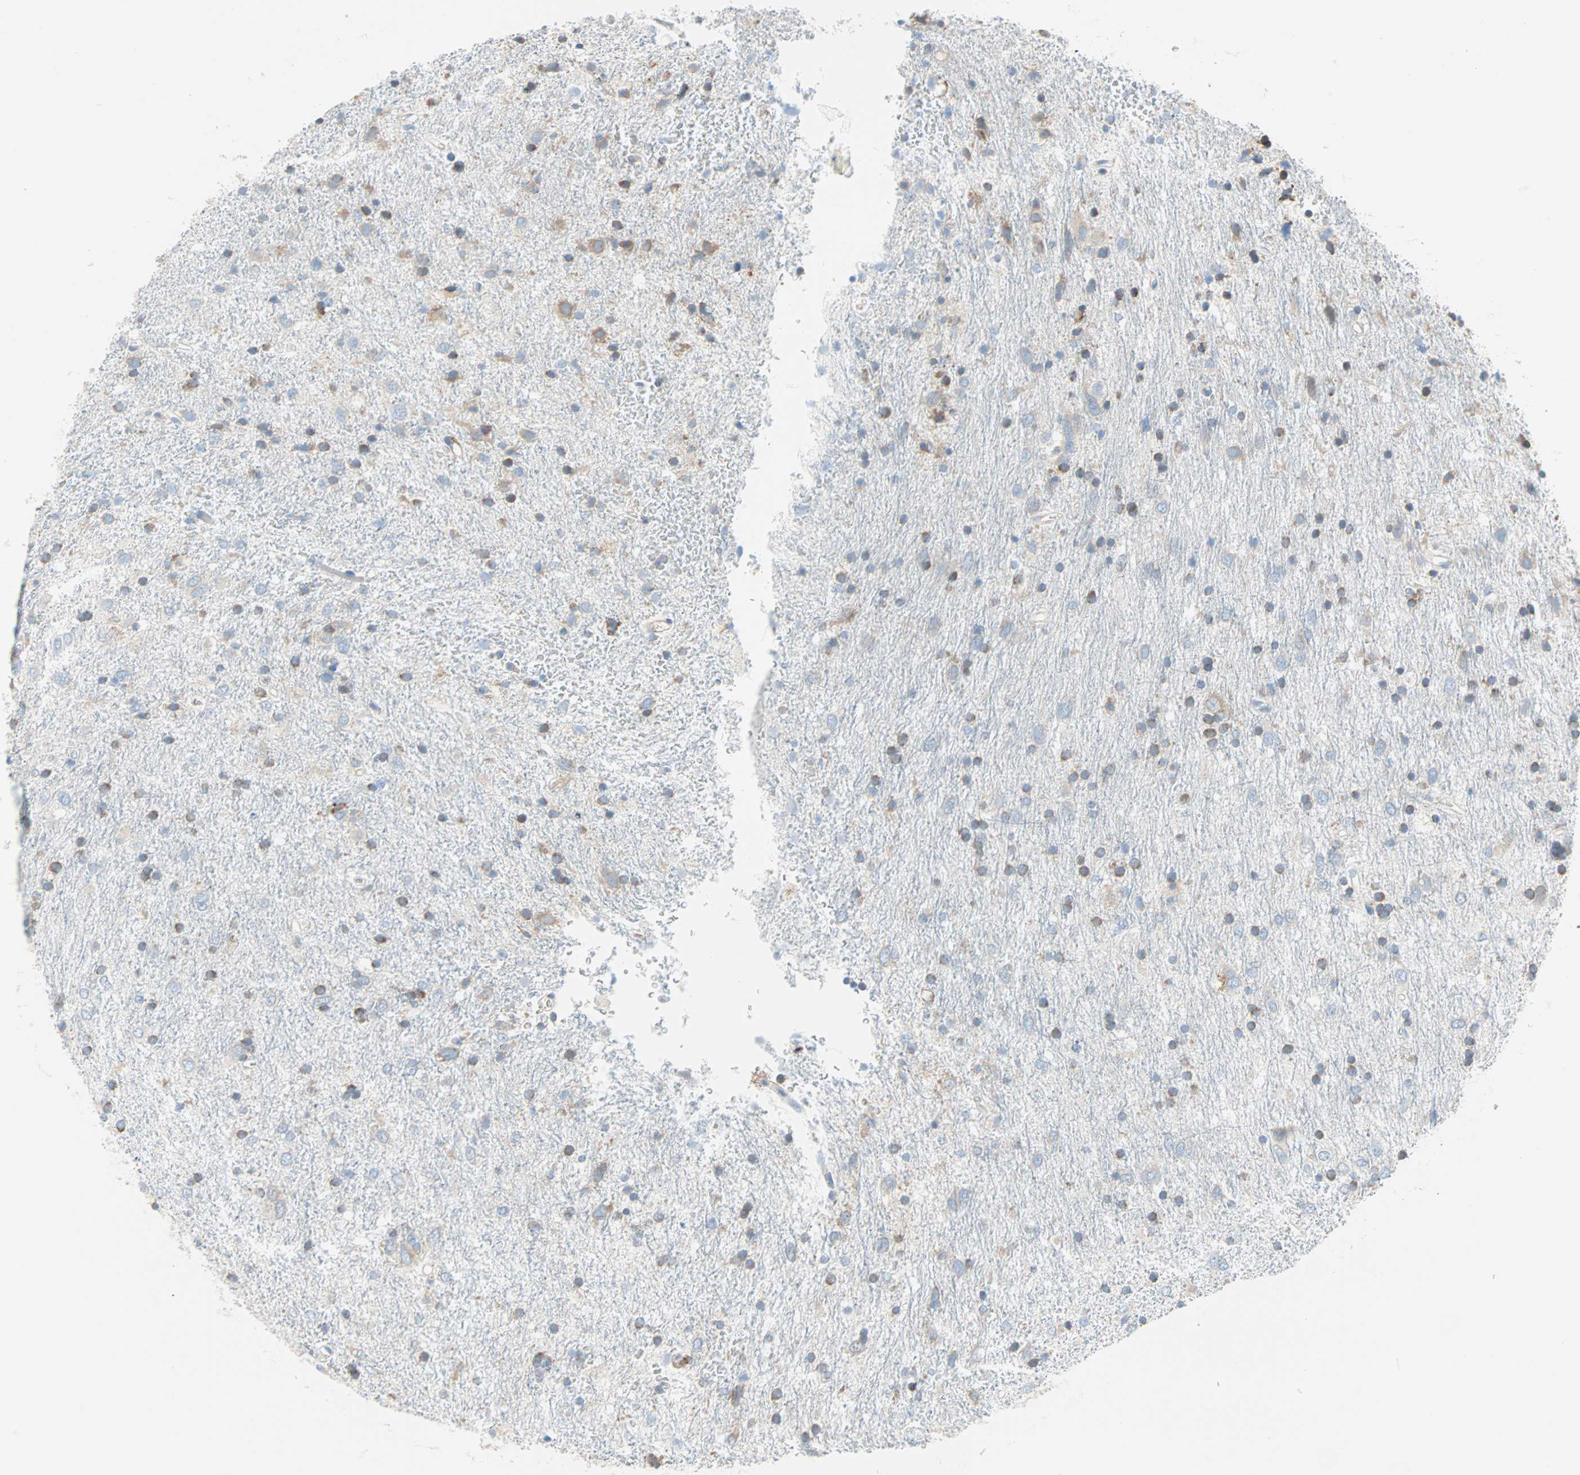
{"staining": {"intensity": "moderate", "quantity": ">75%", "location": "cytoplasmic/membranous"}, "tissue": "glioma", "cell_type": "Tumor cells", "image_type": "cancer", "snomed": [{"axis": "morphology", "description": "Glioma, malignant, Low grade"}, {"axis": "topography", "description": "Brain"}], "caption": "Tumor cells show medium levels of moderate cytoplasmic/membranous expression in approximately >75% of cells in human malignant low-grade glioma.", "gene": "PLCXD1", "patient": {"sex": "male", "age": 77}}